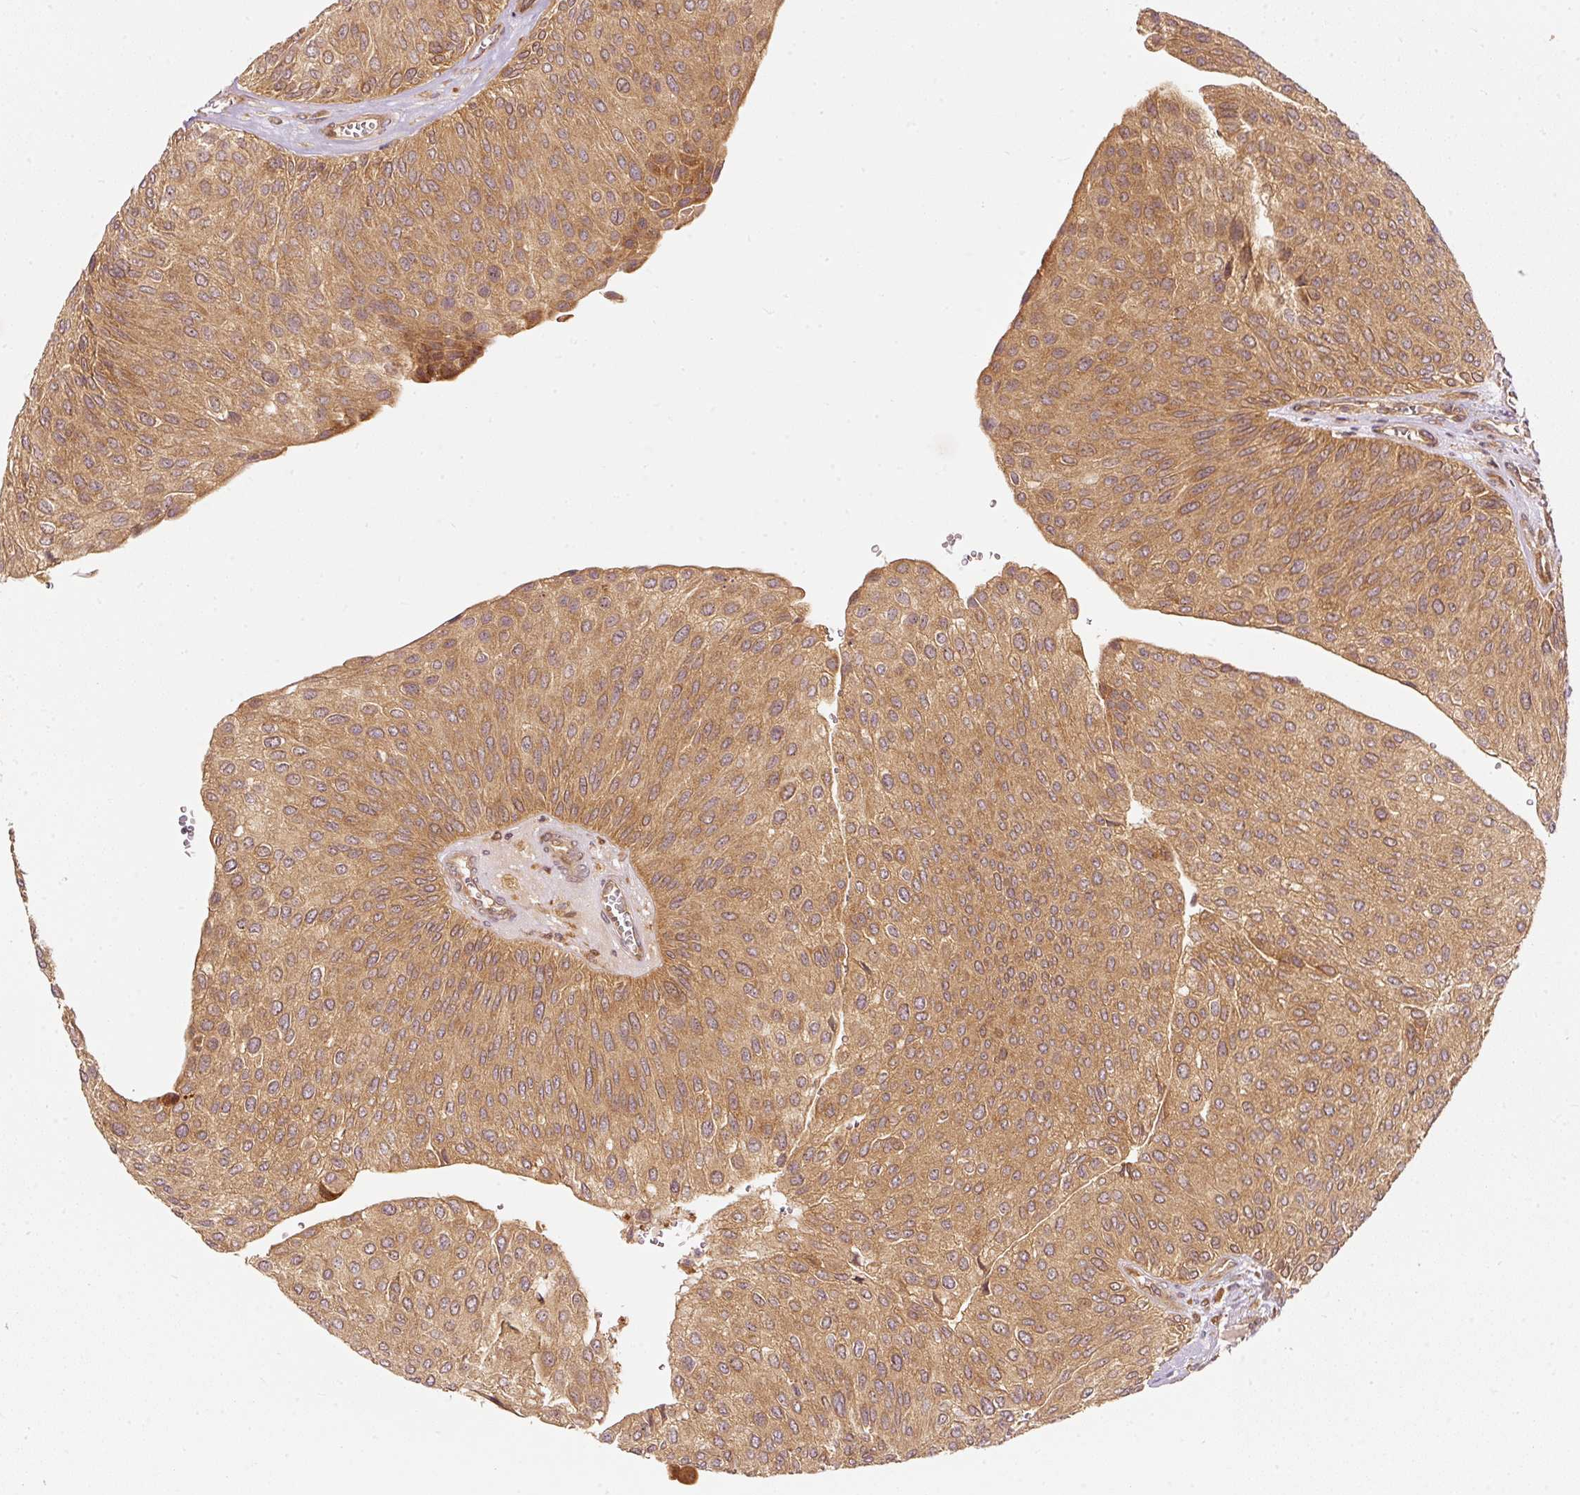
{"staining": {"intensity": "moderate", "quantity": ">75%", "location": "cytoplasmic/membranous"}, "tissue": "urothelial cancer", "cell_type": "Tumor cells", "image_type": "cancer", "snomed": [{"axis": "morphology", "description": "Urothelial carcinoma, NOS"}, {"axis": "topography", "description": "Urinary bladder"}], "caption": "Immunohistochemical staining of transitional cell carcinoma reveals medium levels of moderate cytoplasmic/membranous staining in approximately >75% of tumor cells.", "gene": "EIF3B", "patient": {"sex": "male", "age": 67}}